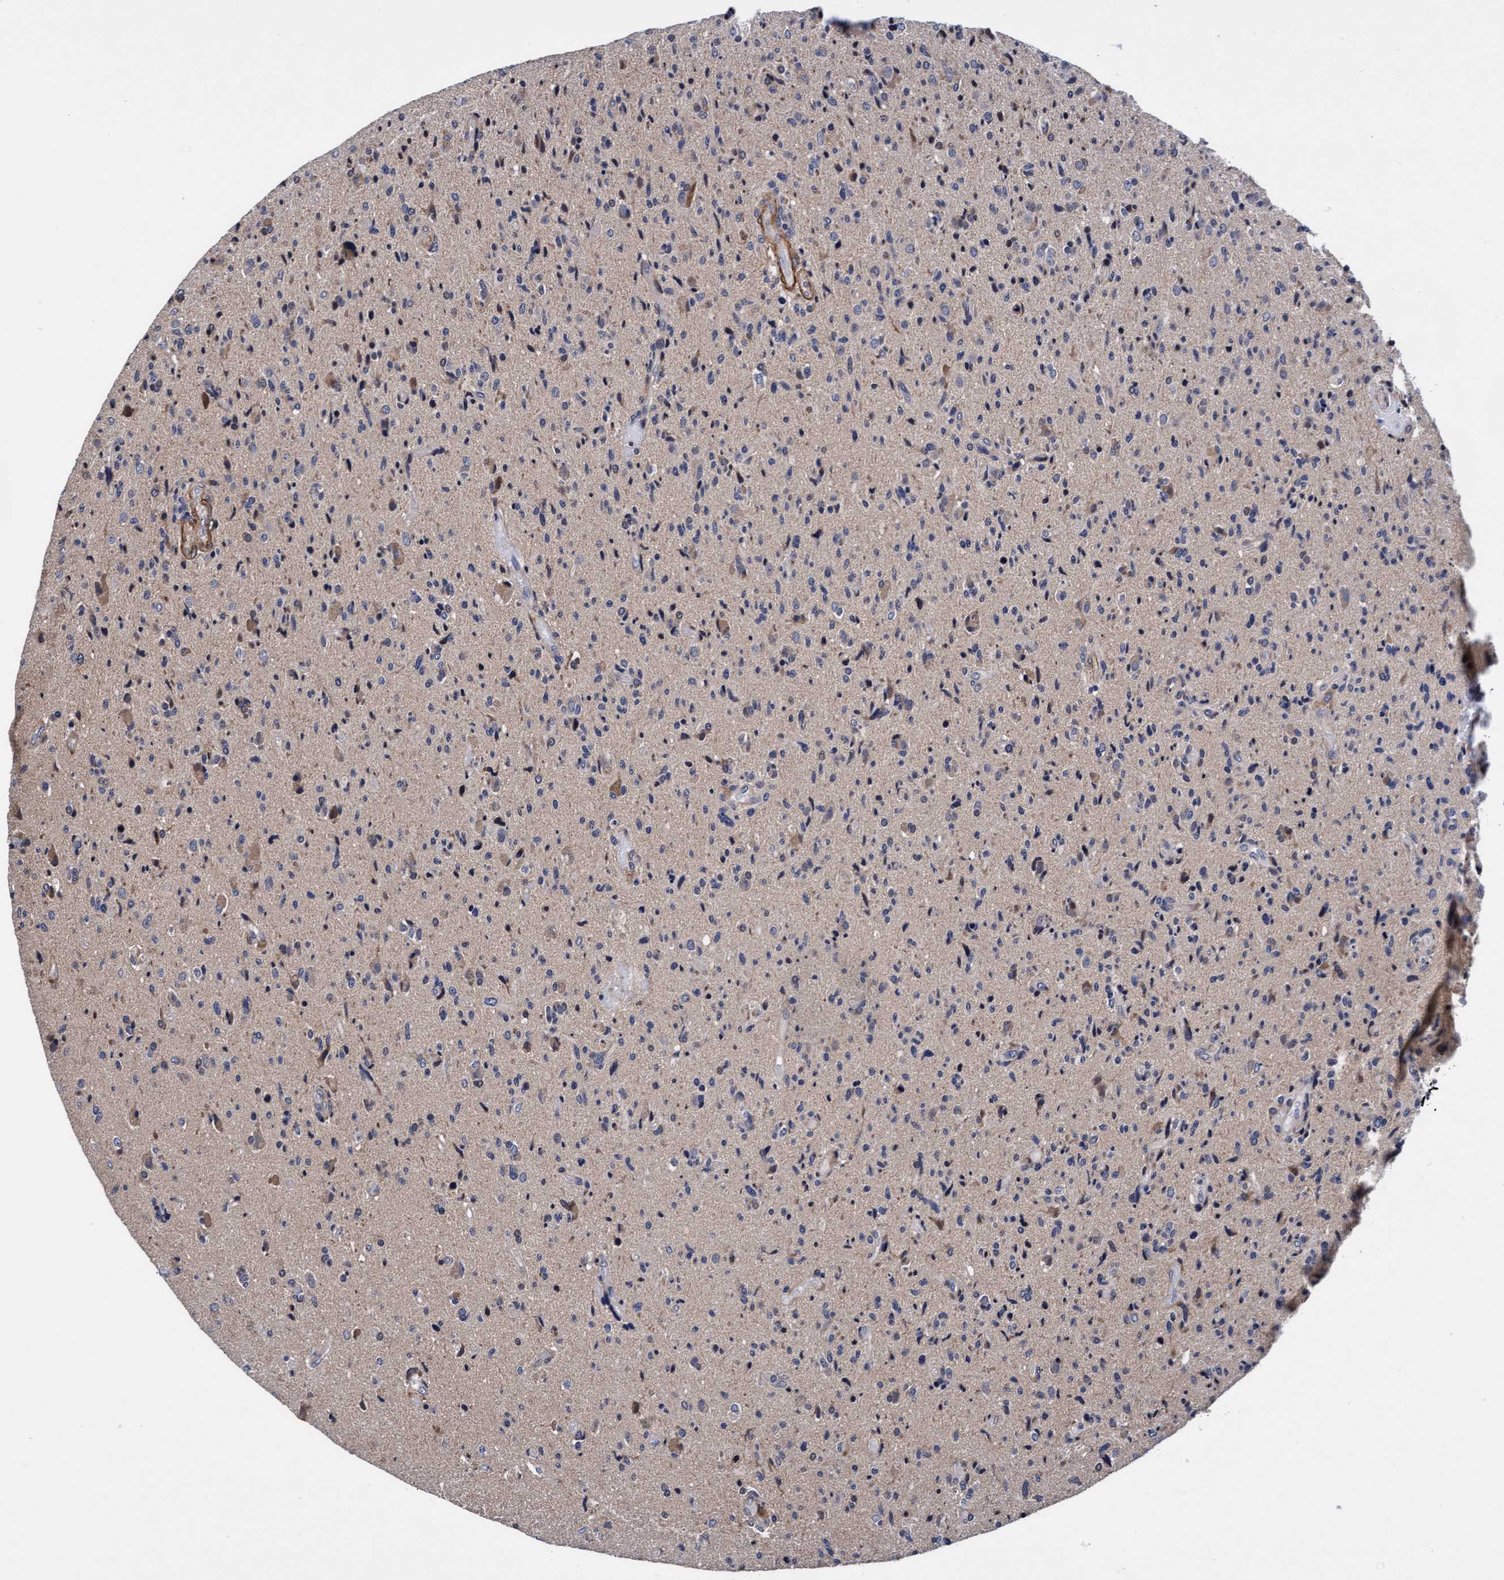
{"staining": {"intensity": "negative", "quantity": "none", "location": "none"}, "tissue": "glioma", "cell_type": "Tumor cells", "image_type": "cancer", "snomed": [{"axis": "morphology", "description": "Glioma, malignant, High grade"}, {"axis": "topography", "description": "Brain"}], "caption": "Micrograph shows no protein expression in tumor cells of glioma tissue.", "gene": "EFCAB13", "patient": {"sex": "male", "age": 72}}